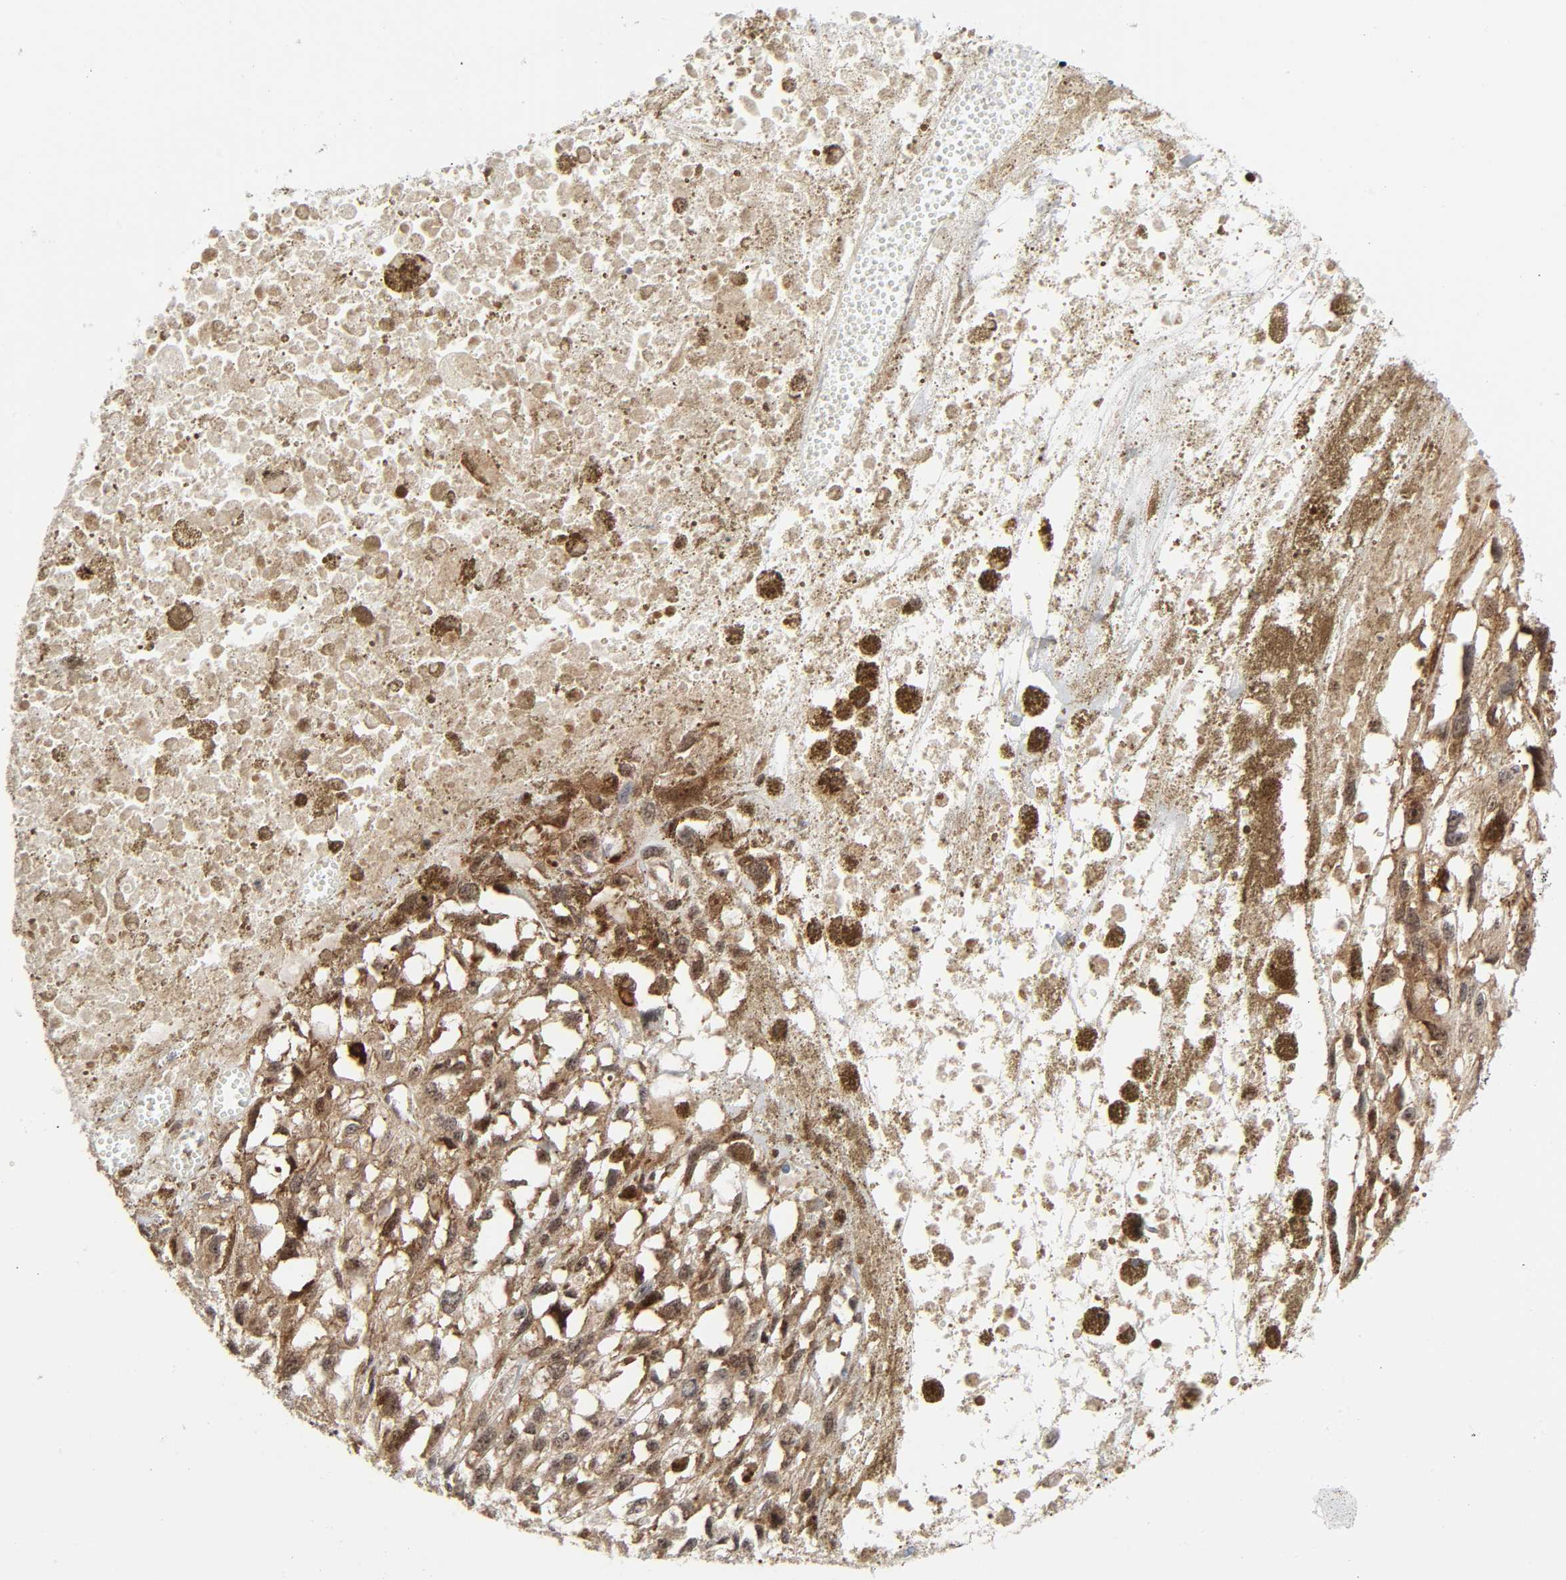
{"staining": {"intensity": "weak", "quantity": ">75%", "location": "cytoplasmic/membranous"}, "tissue": "melanoma", "cell_type": "Tumor cells", "image_type": "cancer", "snomed": [{"axis": "morphology", "description": "Malignant melanoma, Metastatic site"}, {"axis": "topography", "description": "Lymph node"}], "caption": "Malignant melanoma (metastatic site) stained for a protein demonstrates weak cytoplasmic/membranous positivity in tumor cells.", "gene": "MAPK1", "patient": {"sex": "male", "age": 59}}